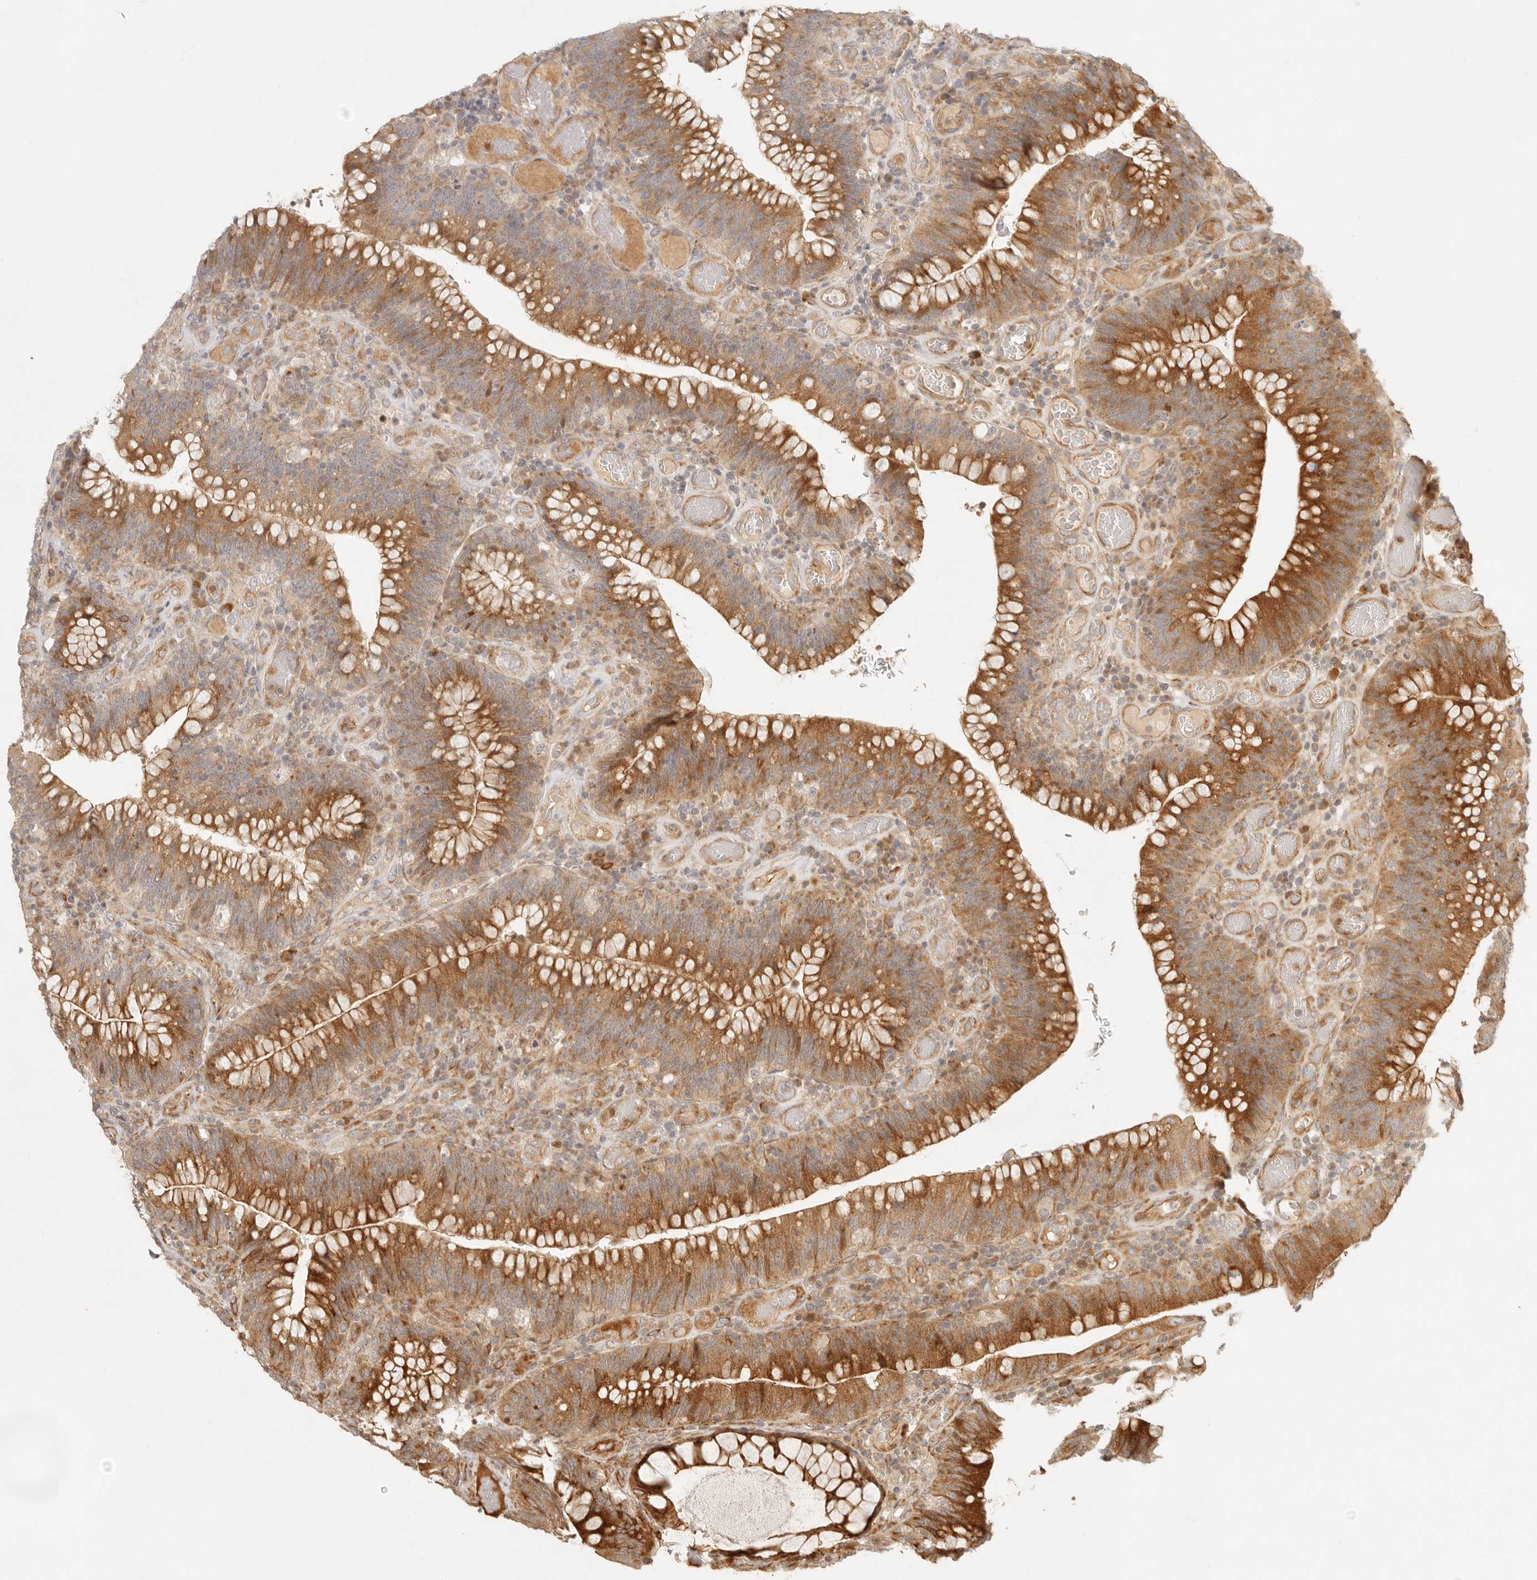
{"staining": {"intensity": "moderate", "quantity": ">75%", "location": "cytoplasmic/membranous"}, "tissue": "colorectal cancer", "cell_type": "Tumor cells", "image_type": "cancer", "snomed": [{"axis": "morphology", "description": "Normal tissue, NOS"}, {"axis": "topography", "description": "Colon"}], "caption": "Immunohistochemistry (IHC) (DAB (3,3'-diaminobenzidine)) staining of human colorectal cancer demonstrates moderate cytoplasmic/membranous protein positivity in approximately >75% of tumor cells. The staining was performed using DAB (3,3'-diaminobenzidine), with brown indicating positive protein expression. Nuclei are stained blue with hematoxylin.", "gene": "KLHL38", "patient": {"sex": "female", "age": 82}}